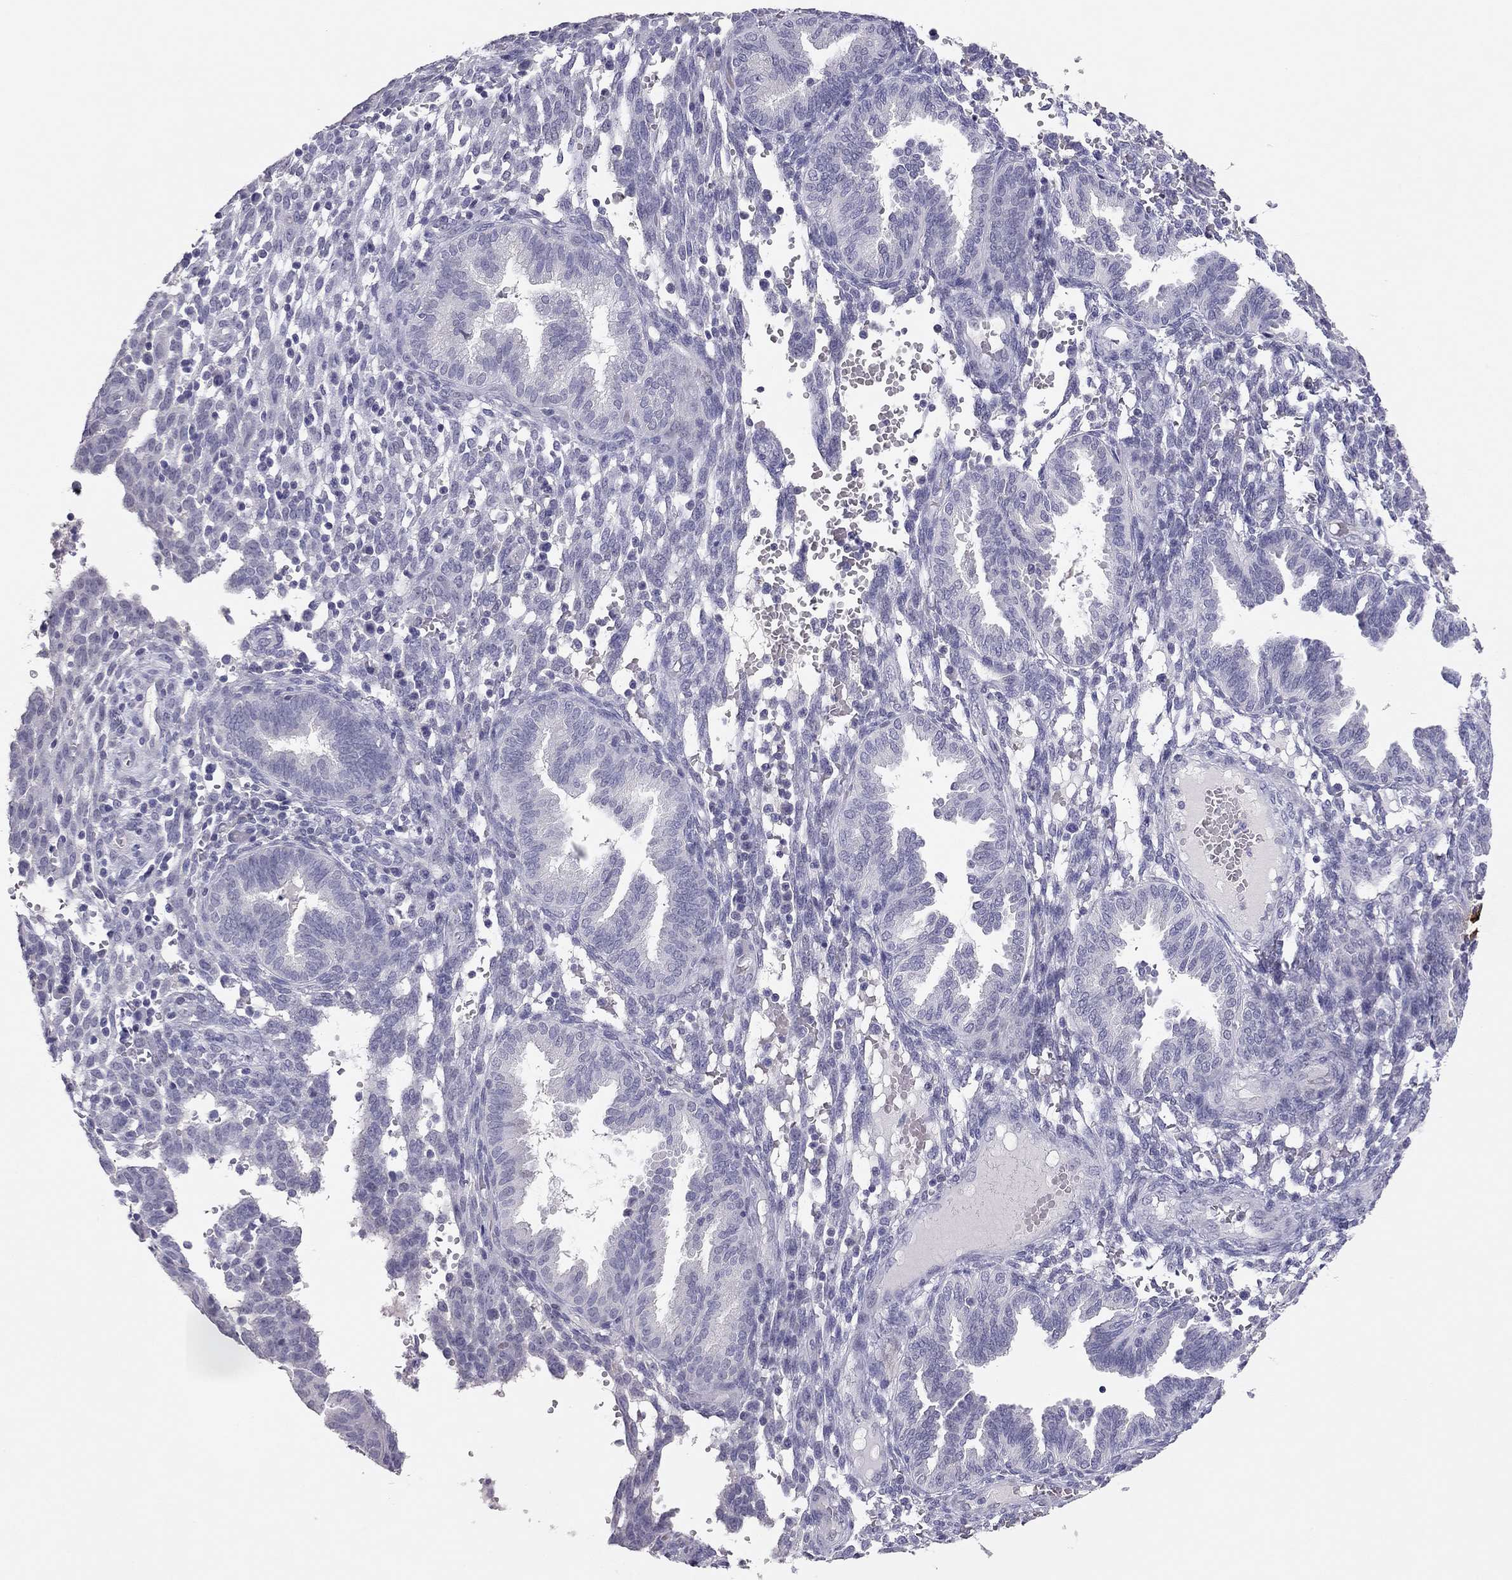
{"staining": {"intensity": "negative", "quantity": "none", "location": "none"}, "tissue": "endometrium", "cell_type": "Cells in endometrial stroma", "image_type": "normal", "snomed": [{"axis": "morphology", "description": "Normal tissue, NOS"}, {"axis": "topography", "description": "Endometrium"}], "caption": "This is an immunohistochemistry (IHC) image of normal endometrium. There is no expression in cells in endometrial stroma.", "gene": "ADORA2A", "patient": {"sex": "female", "age": 42}}